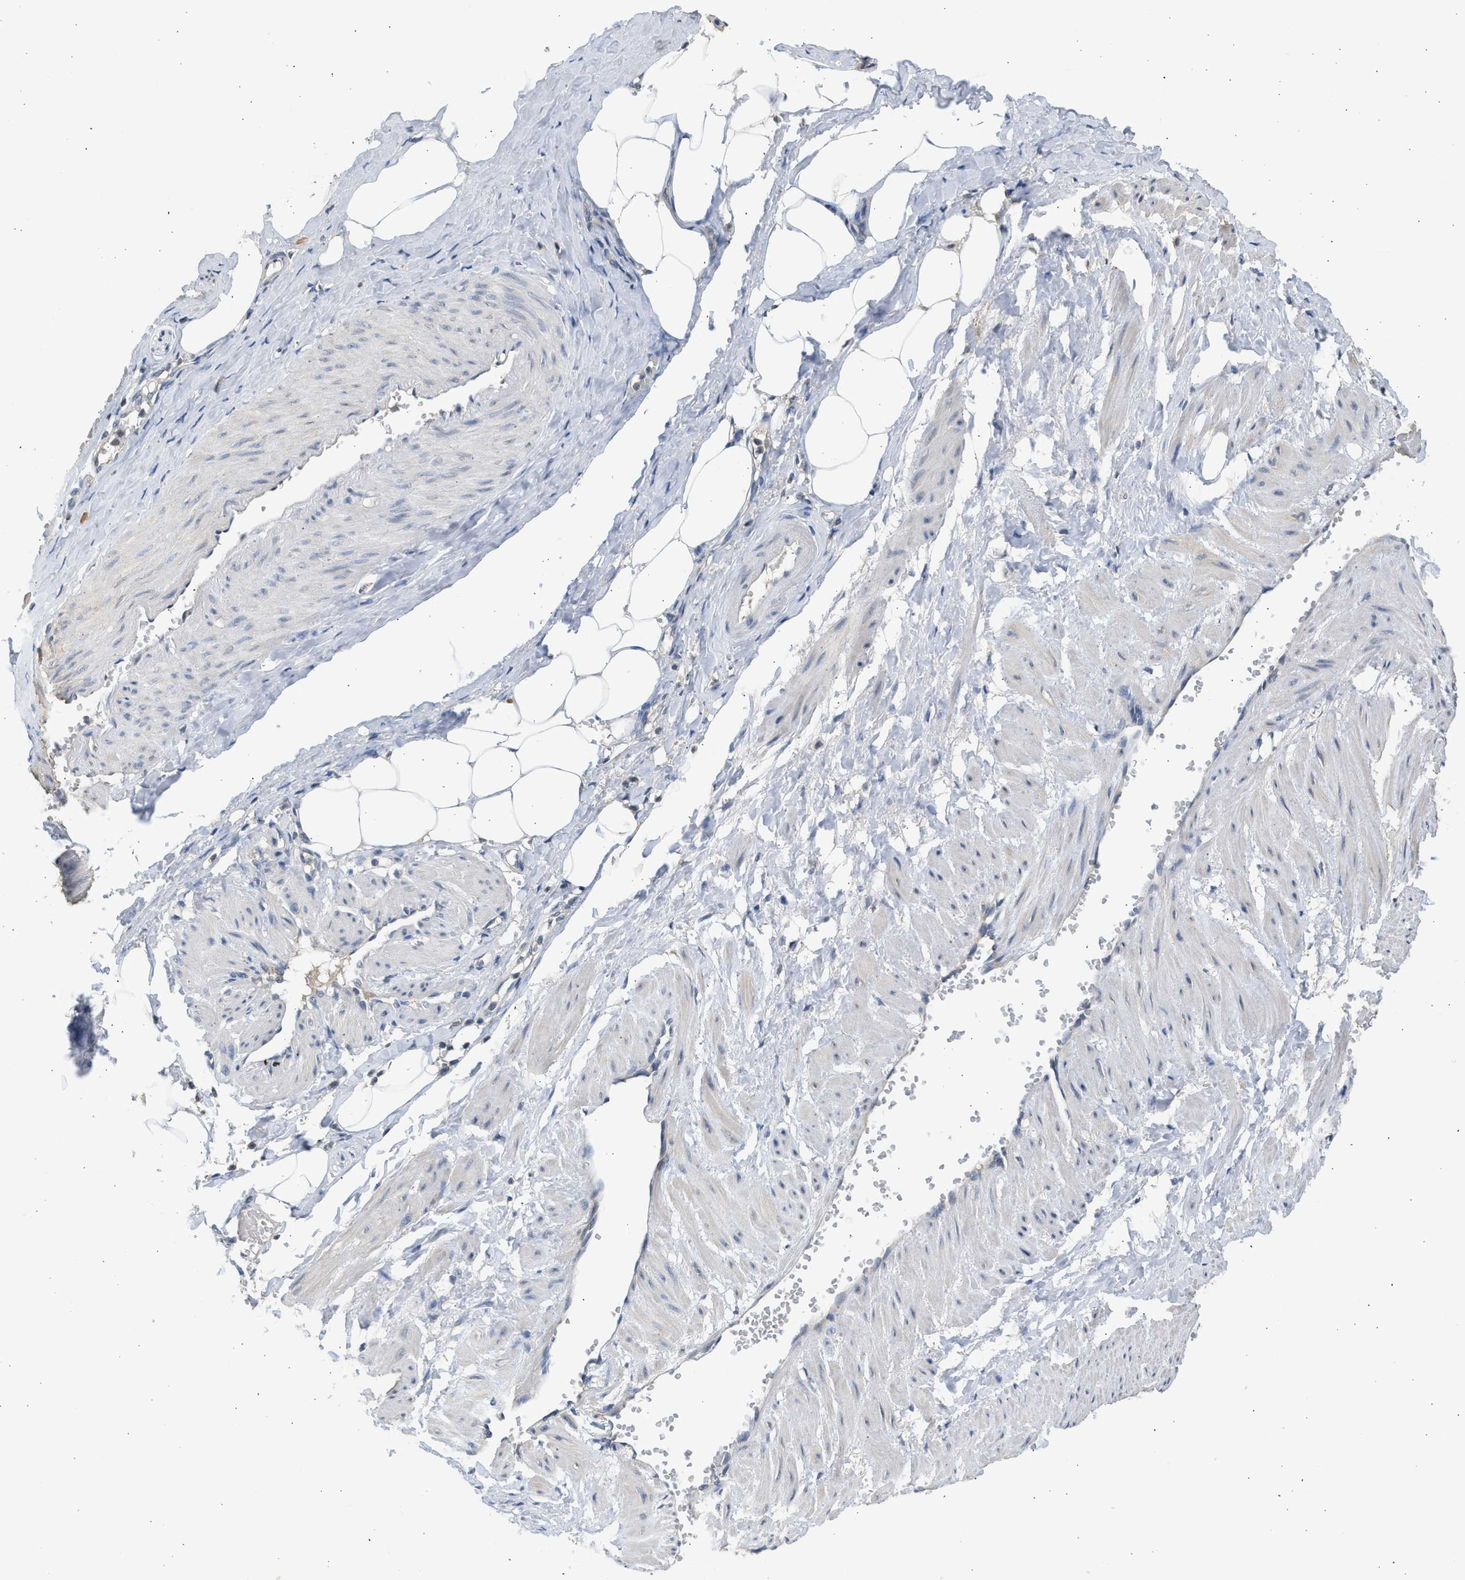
{"staining": {"intensity": "negative", "quantity": "none", "location": "none"}, "tissue": "adipose tissue", "cell_type": "Adipocytes", "image_type": "normal", "snomed": [{"axis": "morphology", "description": "Normal tissue, NOS"}, {"axis": "topography", "description": "Soft tissue"}, {"axis": "topography", "description": "Vascular tissue"}], "caption": "Immunohistochemistry (IHC) micrograph of unremarkable adipose tissue: human adipose tissue stained with DAB (3,3'-diaminobenzidine) shows no significant protein expression in adipocytes. (Brightfield microscopy of DAB (3,3'-diaminobenzidine) immunohistochemistry at high magnification).", "gene": "SULT2A1", "patient": {"sex": "female", "age": 35}}